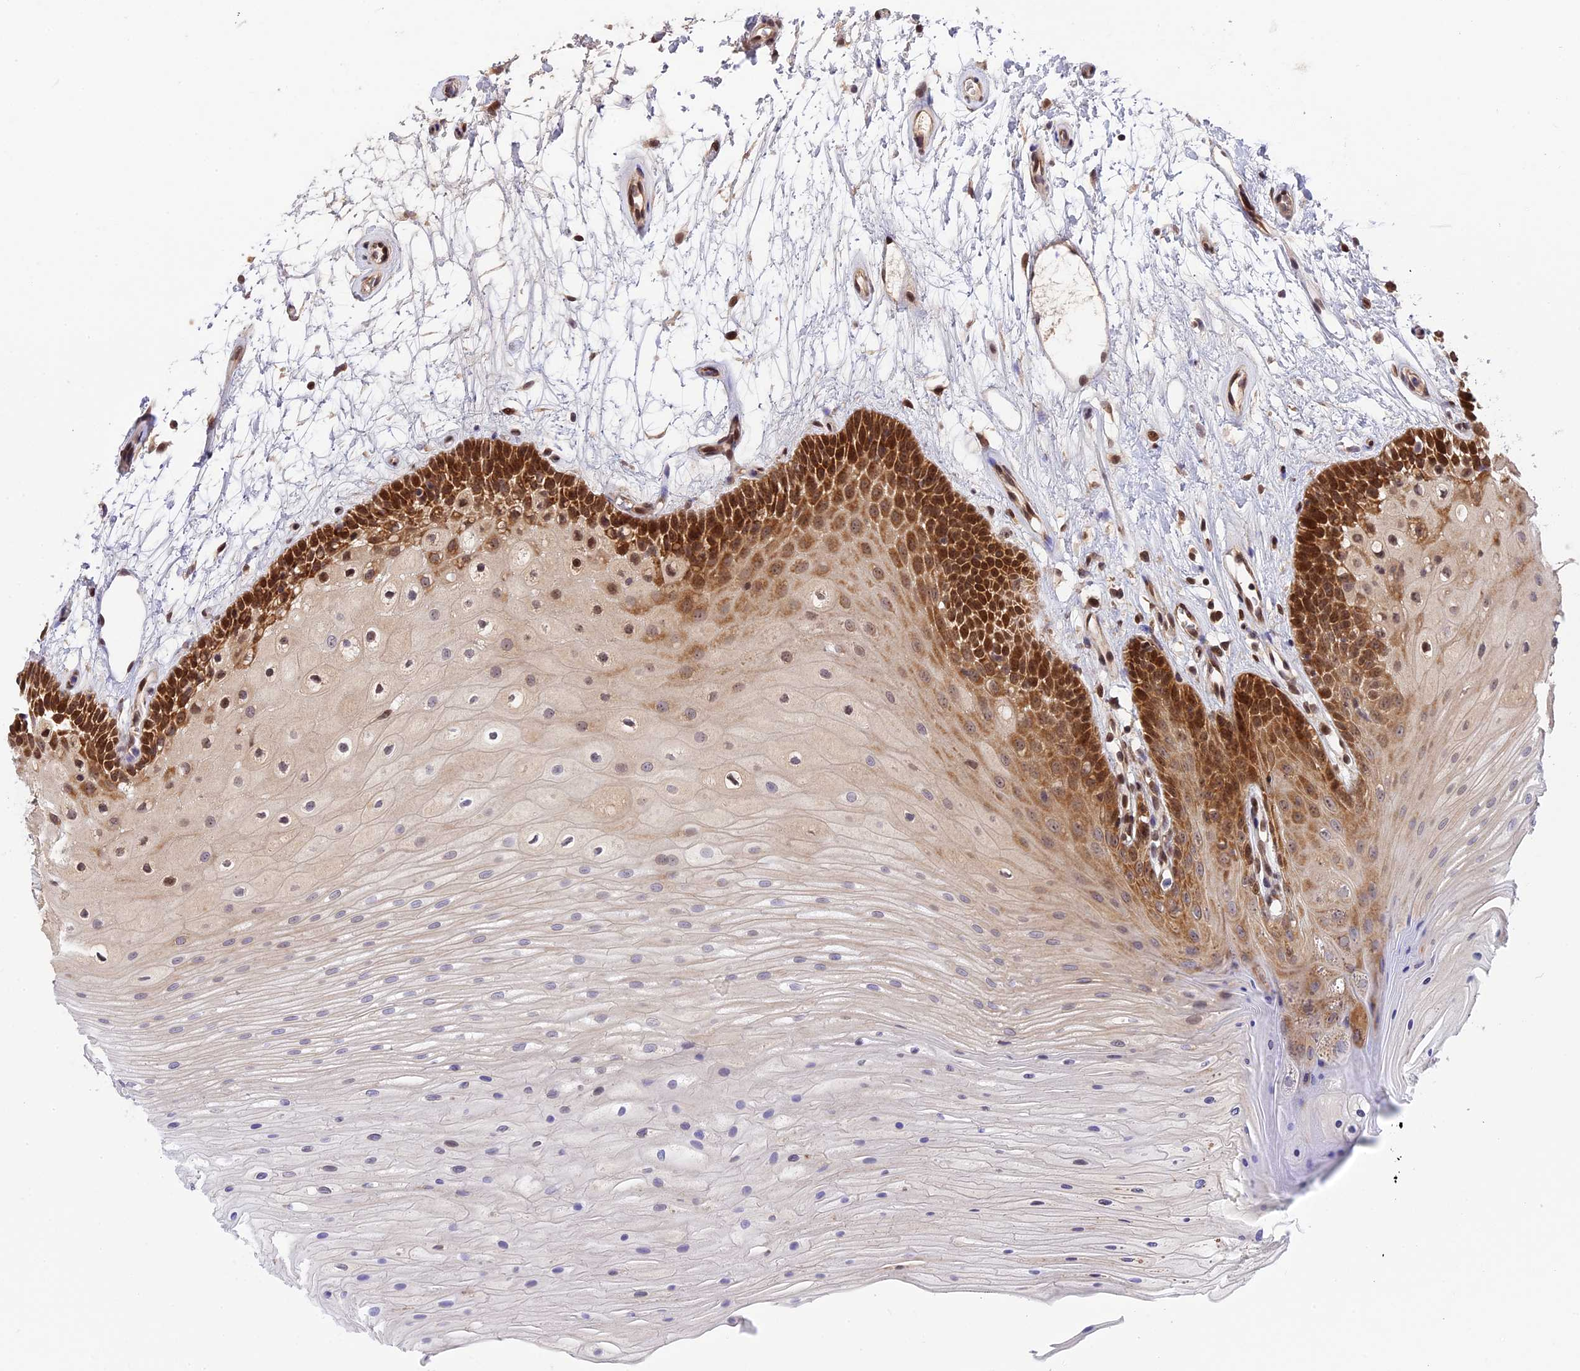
{"staining": {"intensity": "strong", "quantity": ">75%", "location": "cytoplasmic/membranous,nuclear"}, "tissue": "oral mucosa", "cell_type": "Squamous epithelial cells", "image_type": "normal", "snomed": [{"axis": "morphology", "description": "Normal tissue, NOS"}, {"axis": "topography", "description": "Oral tissue"}], "caption": "Immunohistochemistry image of normal oral mucosa: oral mucosa stained using immunohistochemistry displays high levels of strong protein expression localized specifically in the cytoplasmic/membranous,nuclear of squamous epithelial cells, appearing as a cytoplasmic/membranous,nuclear brown color.", "gene": "ZNF428", "patient": {"sex": "female", "age": 80}}